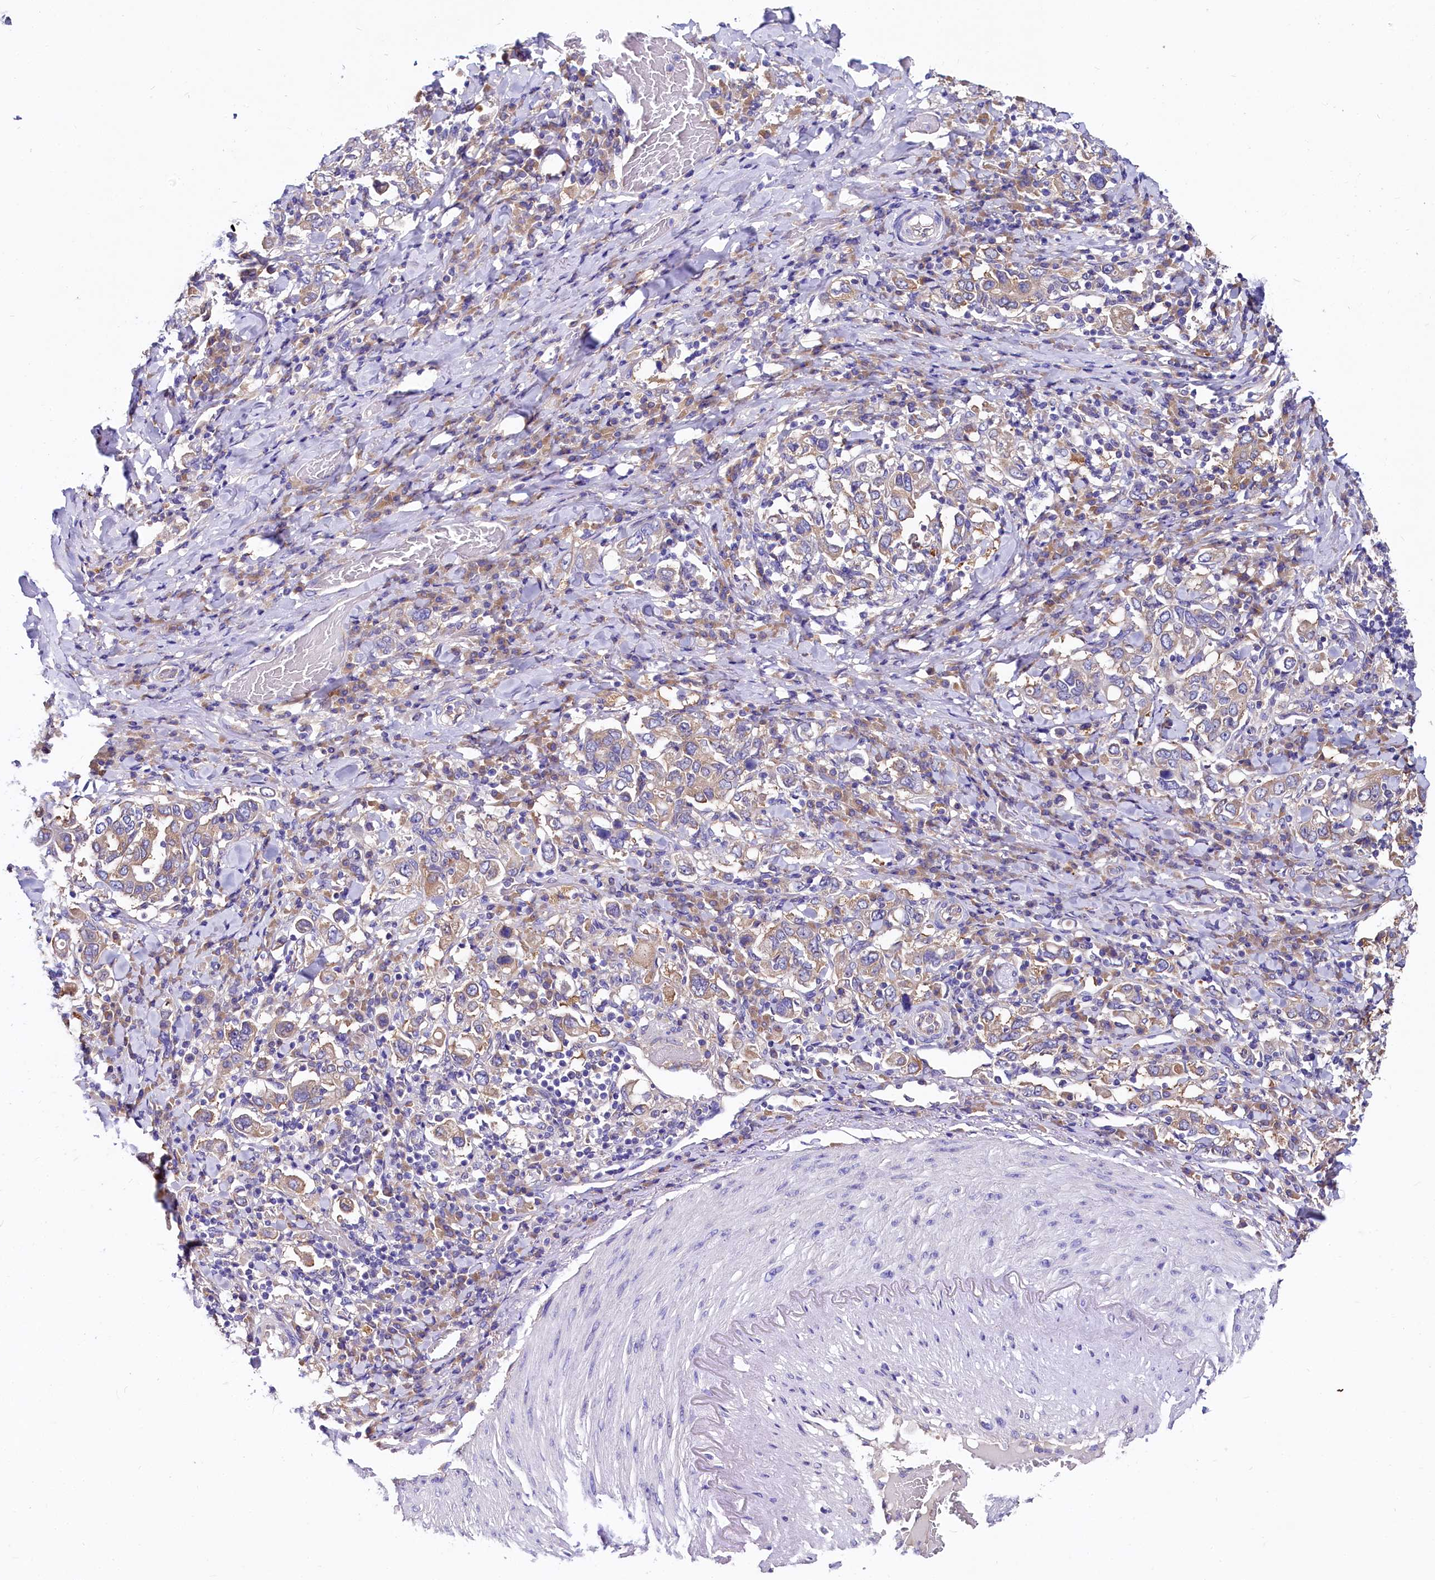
{"staining": {"intensity": "weak", "quantity": ">75%", "location": "cytoplasmic/membranous"}, "tissue": "stomach cancer", "cell_type": "Tumor cells", "image_type": "cancer", "snomed": [{"axis": "morphology", "description": "Adenocarcinoma, NOS"}, {"axis": "topography", "description": "Stomach, upper"}], "caption": "There is low levels of weak cytoplasmic/membranous expression in tumor cells of stomach cancer, as demonstrated by immunohistochemical staining (brown color).", "gene": "QARS1", "patient": {"sex": "male", "age": 62}}